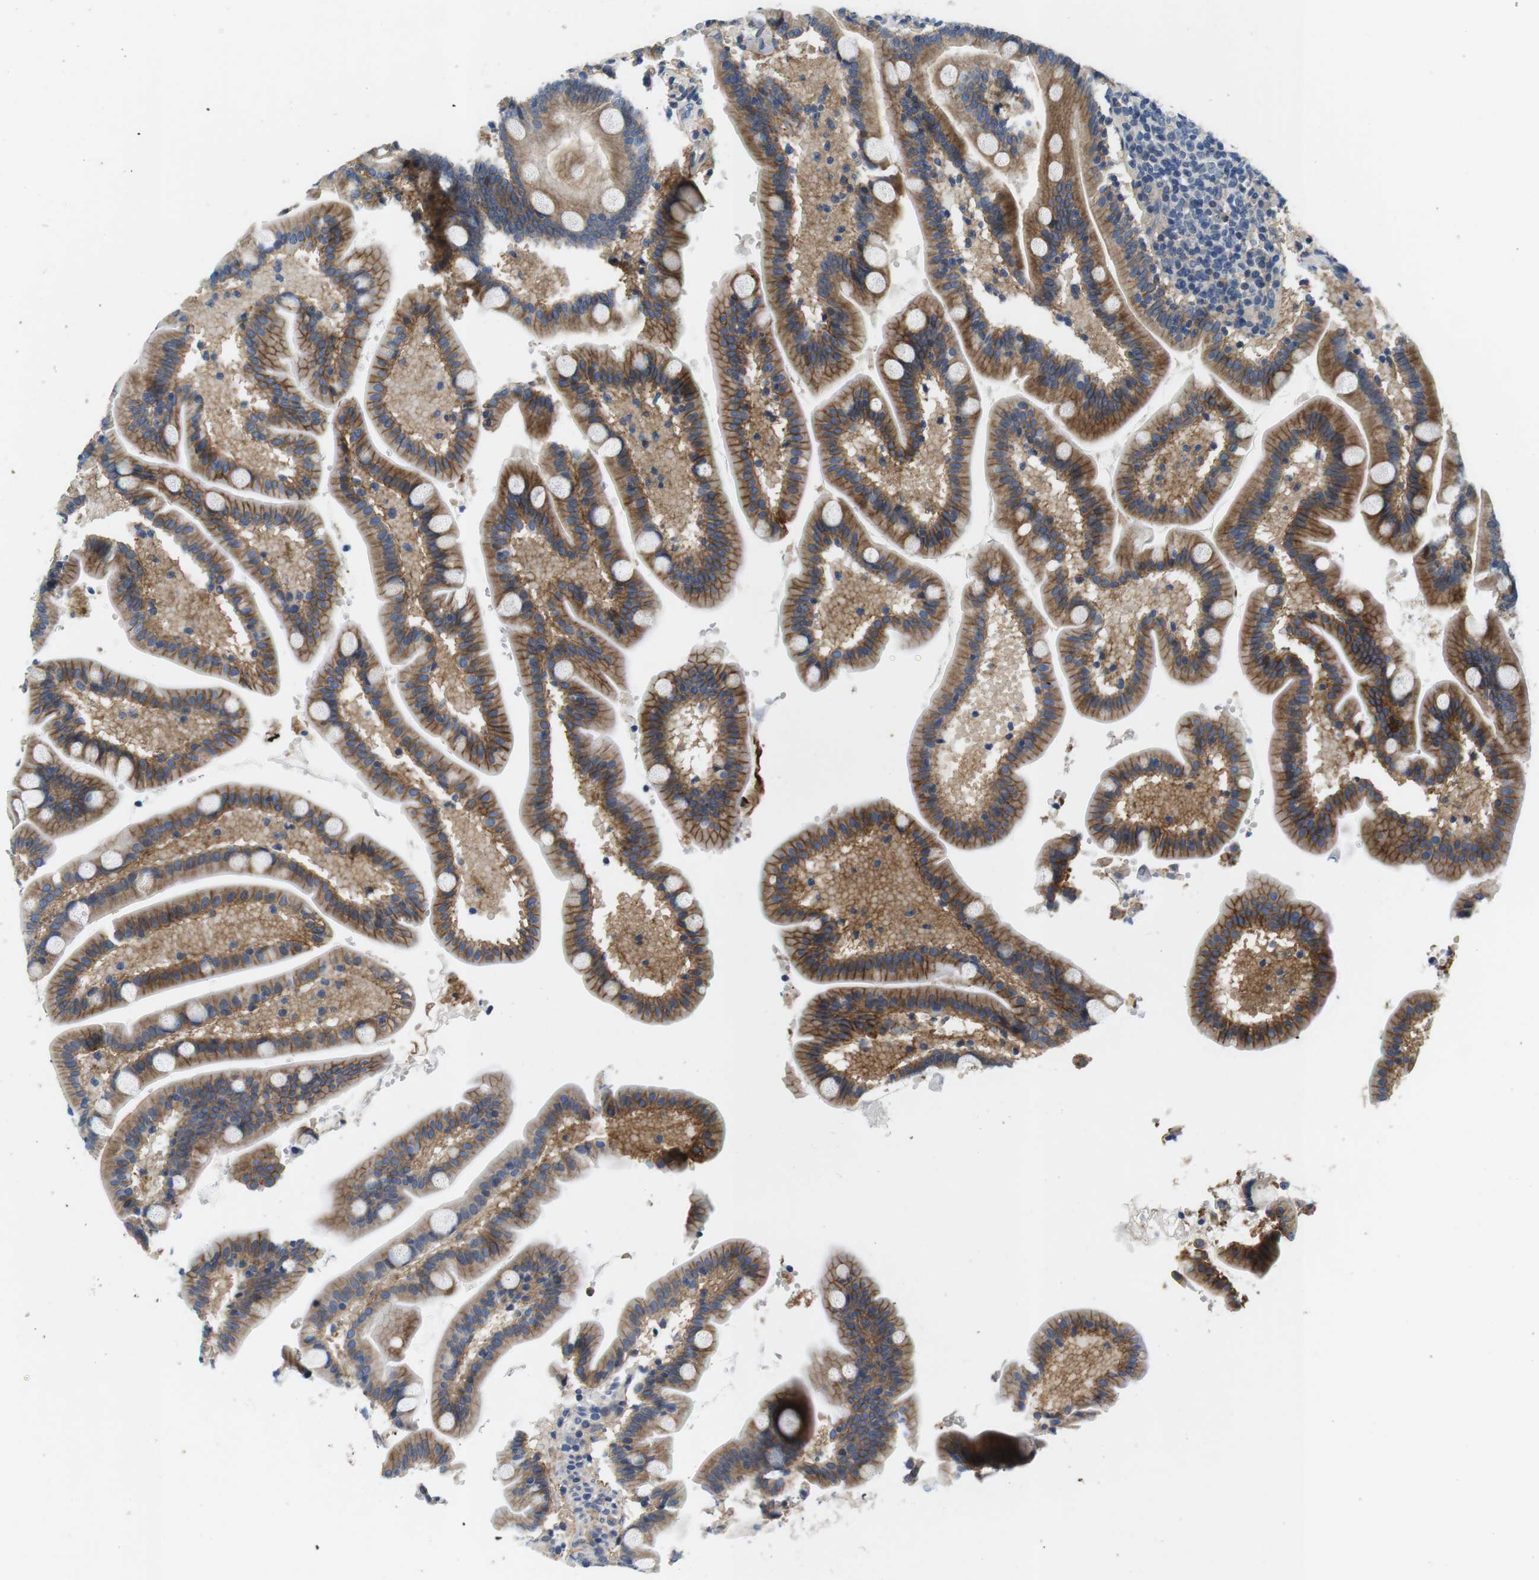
{"staining": {"intensity": "moderate", "quantity": ">75%", "location": "cytoplasmic/membranous"}, "tissue": "duodenum", "cell_type": "Glandular cells", "image_type": "normal", "snomed": [{"axis": "morphology", "description": "Normal tissue, NOS"}, {"axis": "topography", "description": "Duodenum"}], "caption": "Protein staining of normal duodenum shows moderate cytoplasmic/membranous expression in approximately >75% of glandular cells.", "gene": "SLC30A1", "patient": {"sex": "male", "age": 54}}